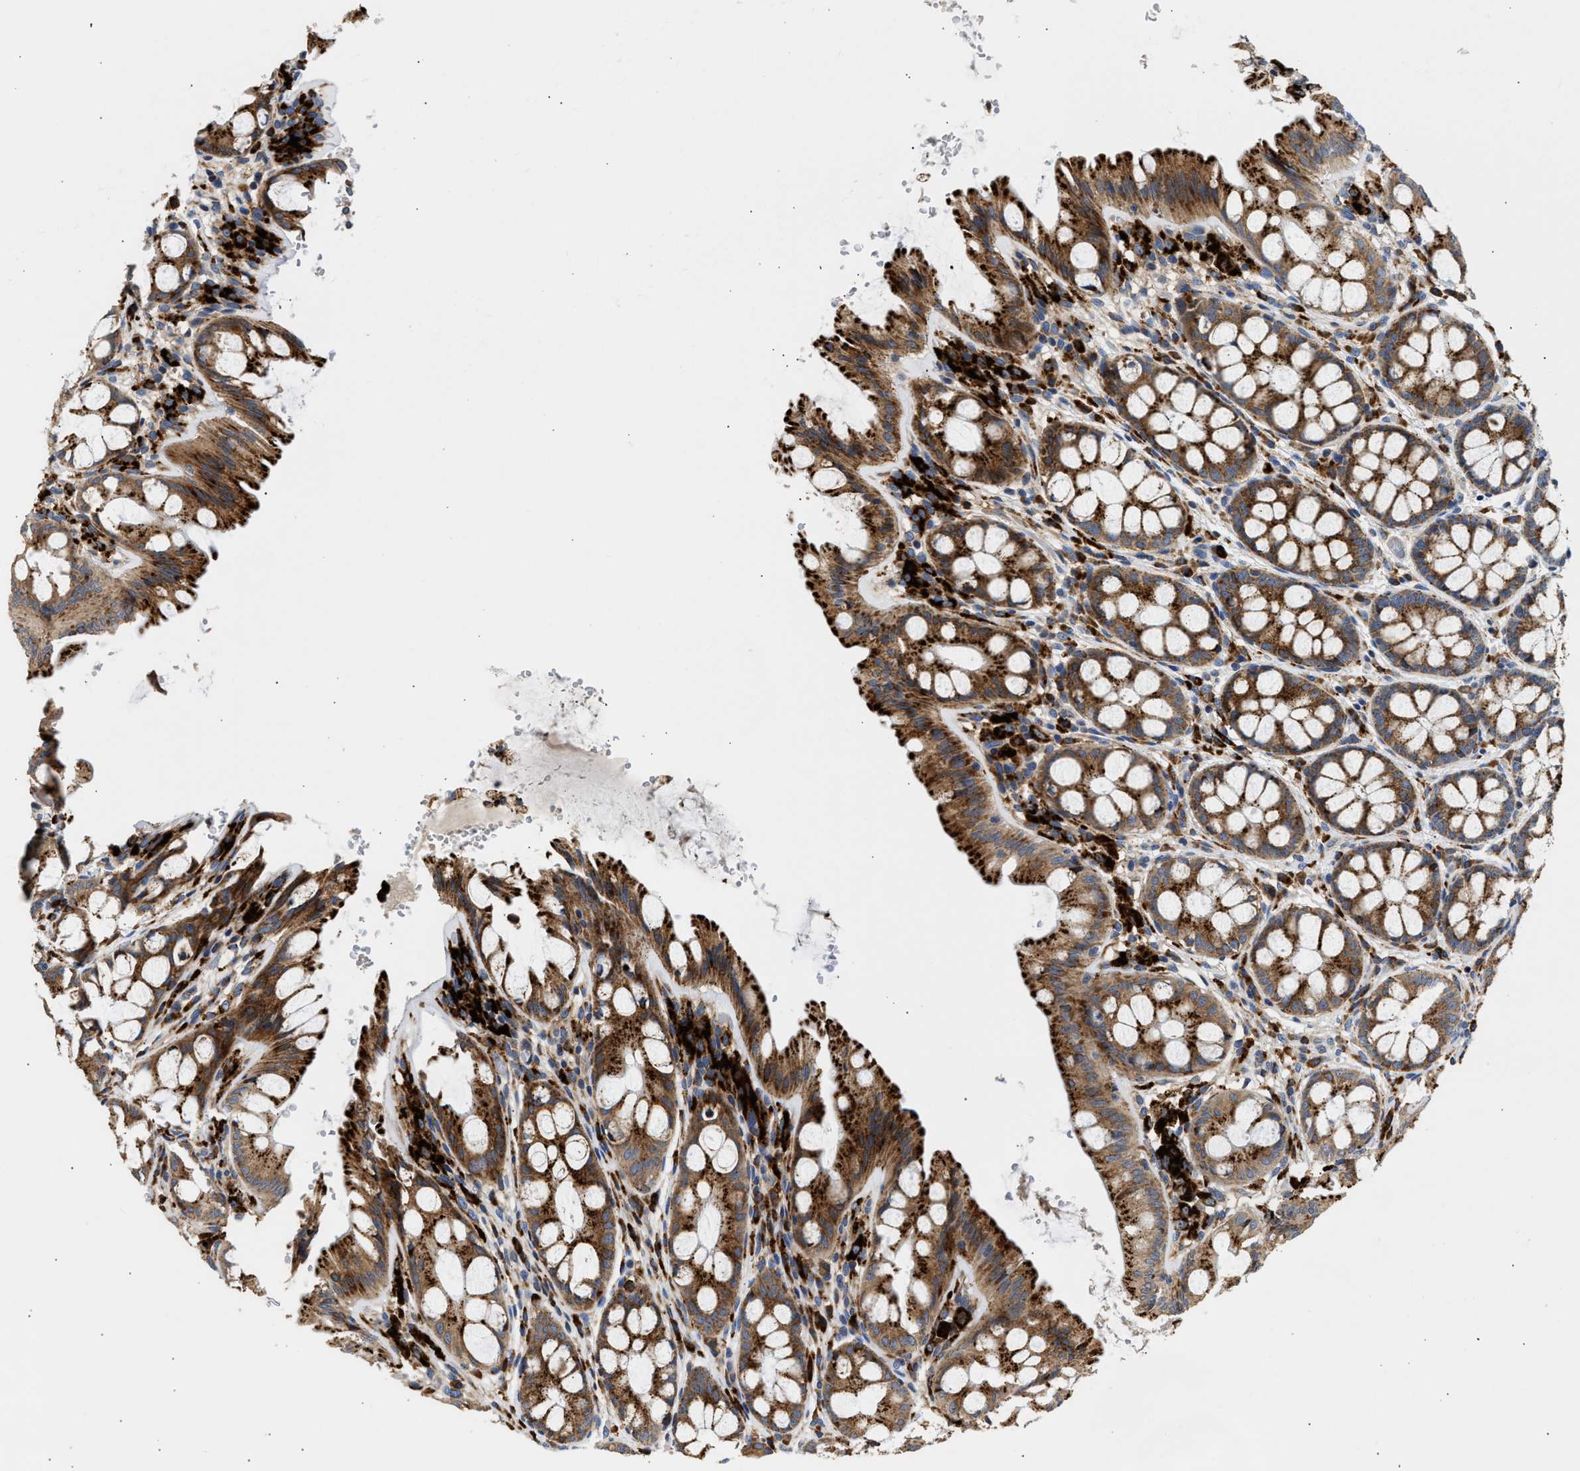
{"staining": {"intensity": "negative", "quantity": "none", "location": "none"}, "tissue": "colon", "cell_type": "Endothelial cells", "image_type": "normal", "snomed": [{"axis": "morphology", "description": "Normal tissue, NOS"}, {"axis": "topography", "description": "Colon"}], "caption": "DAB immunohistochemical staining of unremarkable human colon exhibits no significant staining in endothelial cells. (Stains: DAB (3,3'-diaminobenzidine) immunohistochemistry (IHC) with hematoxylin counter stain, Microscopy: brightfield microscopy at high magnification).", "gene": "AMZ1", "patient": {"sex": "male", "age": 47}}